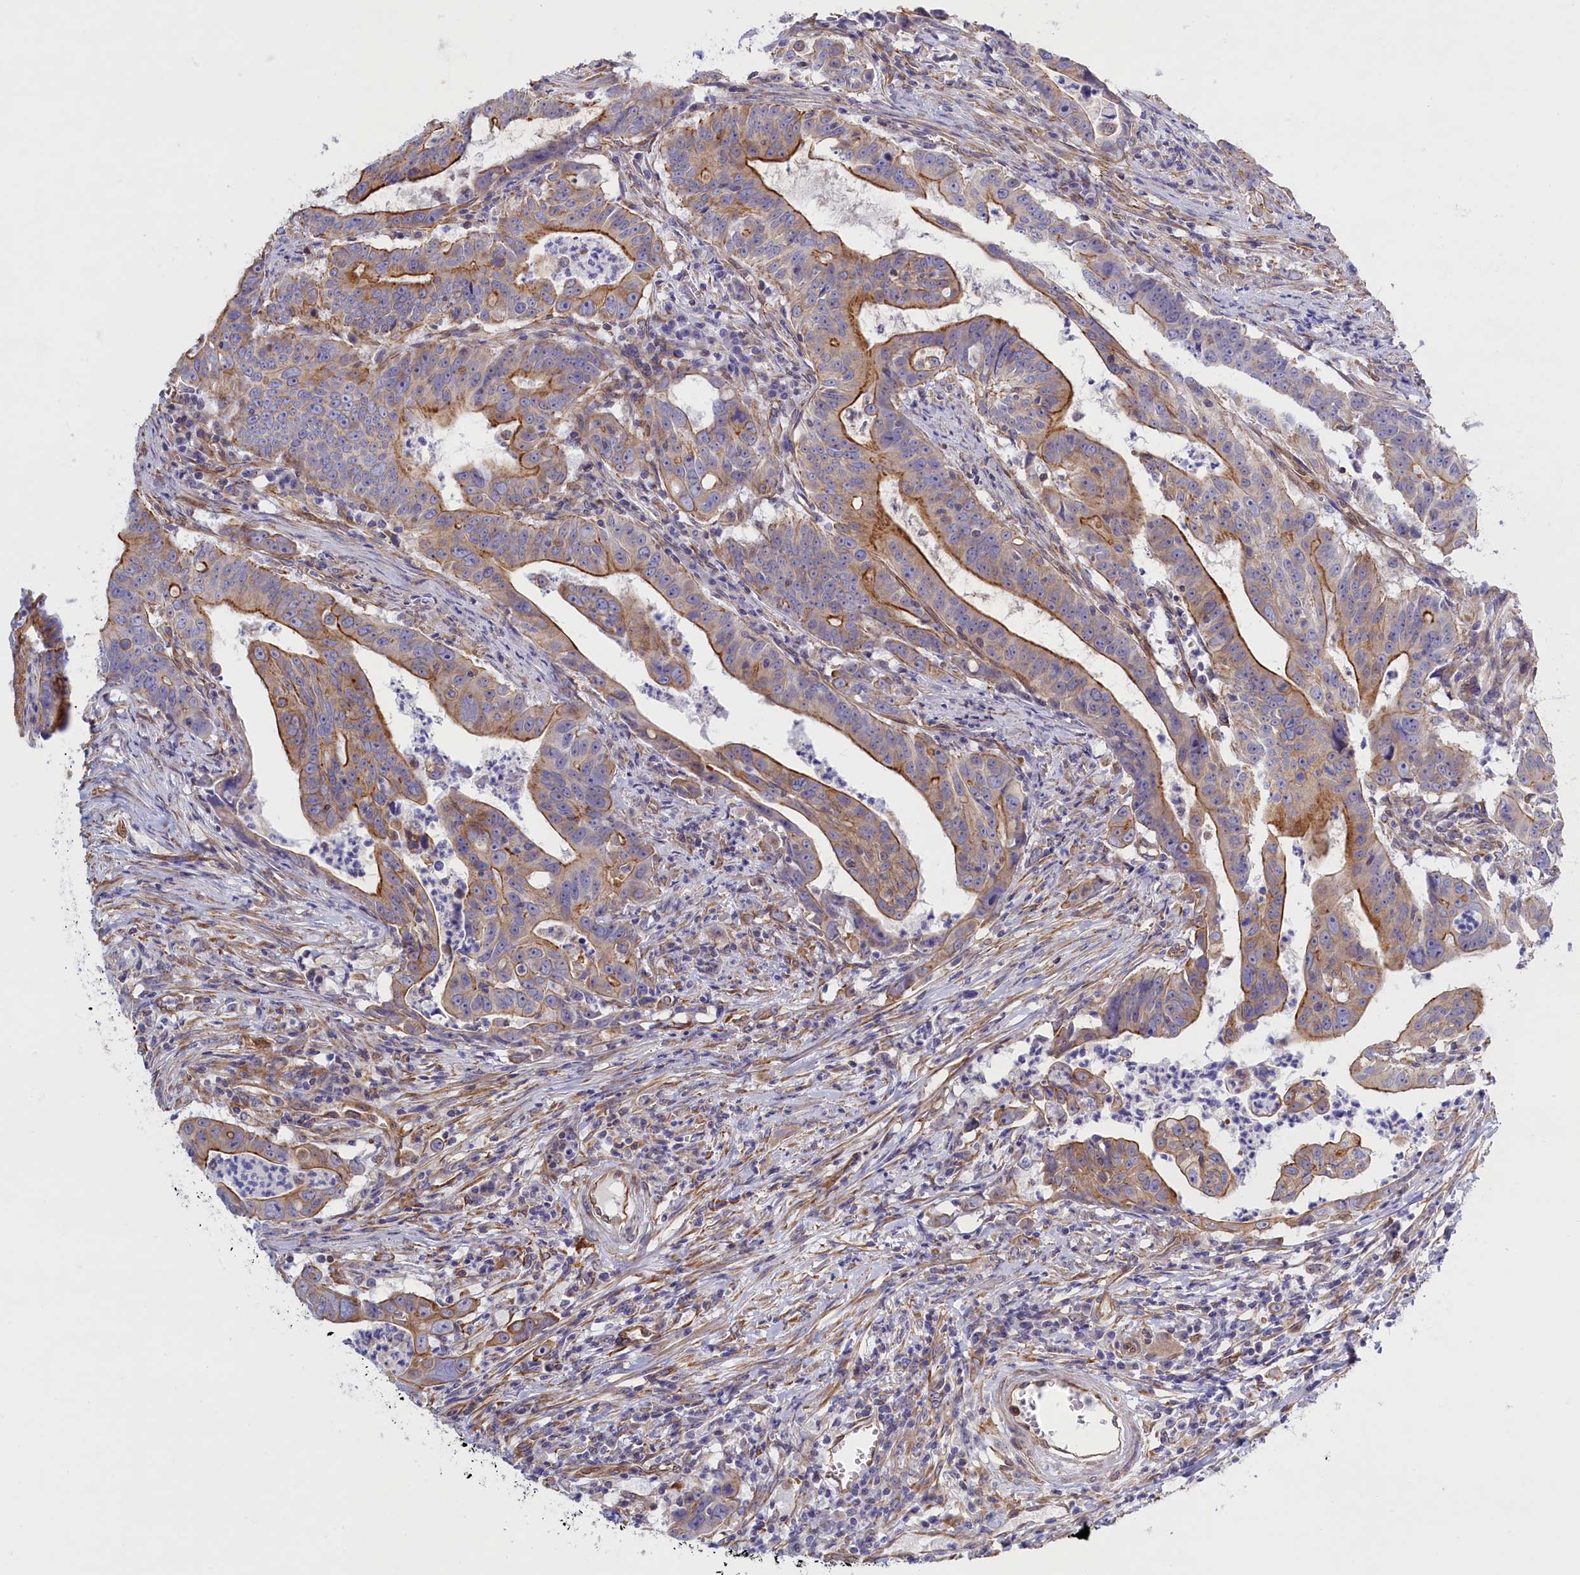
{"staining": {"intensity": "moderate", "quantity": "25%-75%", "location": "cytoplasmic/membranous"}, "tissue": "colorectal cancer", "cell_type": "Tumor cells", "image_type": "cancer", "snomed": [{"axis": "morphology", "description": "Adenocarcinoma, NOS"}, {"axis": "topography", "description": "Rectum"}], "caption": "About 25%-75% of tumor cells in human adenocarcinoma (colorectal) exhibit moderate cytoplasmic/membranous protein positivity as visualized by brown immunohistochemical staining.", "gene": "ABCC12", "patient": {"sex": "male", "age": 69}}